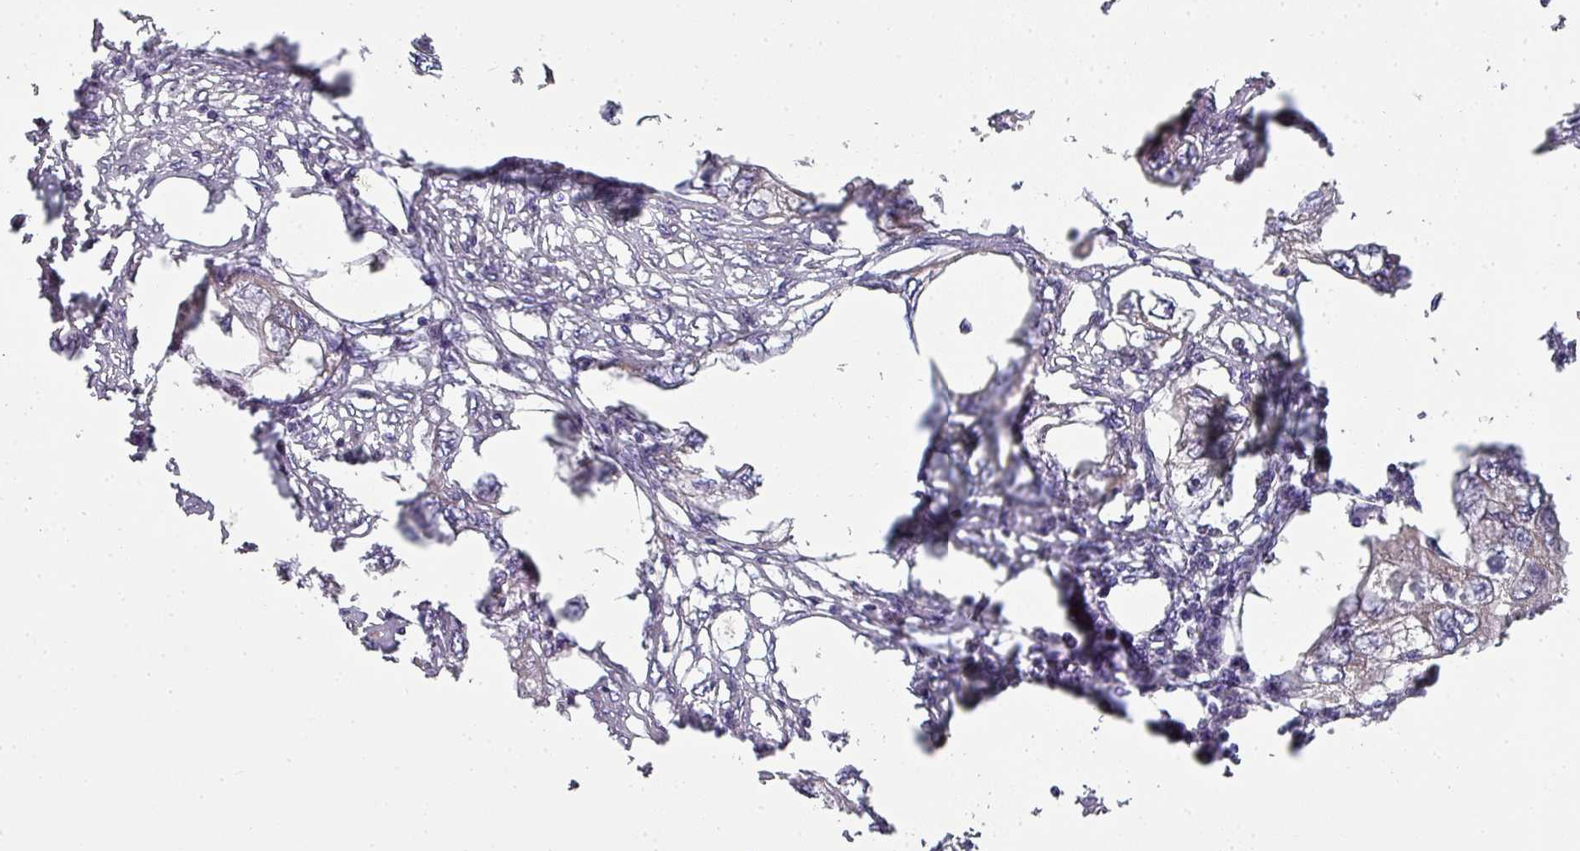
{"staining": {"intensity": "negative", "quantity": "none", "location": "none"}, "tissue": "endometrial cancer", "cell_type": "Tumor cells", "image_type": "cancer", "snomed": [{"axis": "morphology", "description": "Adenocarcinoma, NOS"}, {"axis": "morphology", "description": "Adenocarcinoma, metastatic, NOS"}, {"axis": "topography", "description": "Adipose tissue"}, {"axis": "topography", "description": "Endometrium"}], "caption": "Image shows no protein expression in tumor cells of endometrial cancer tissue.", "gene": "PCDH1", "patient": {"sex": "female", "age": 67}}